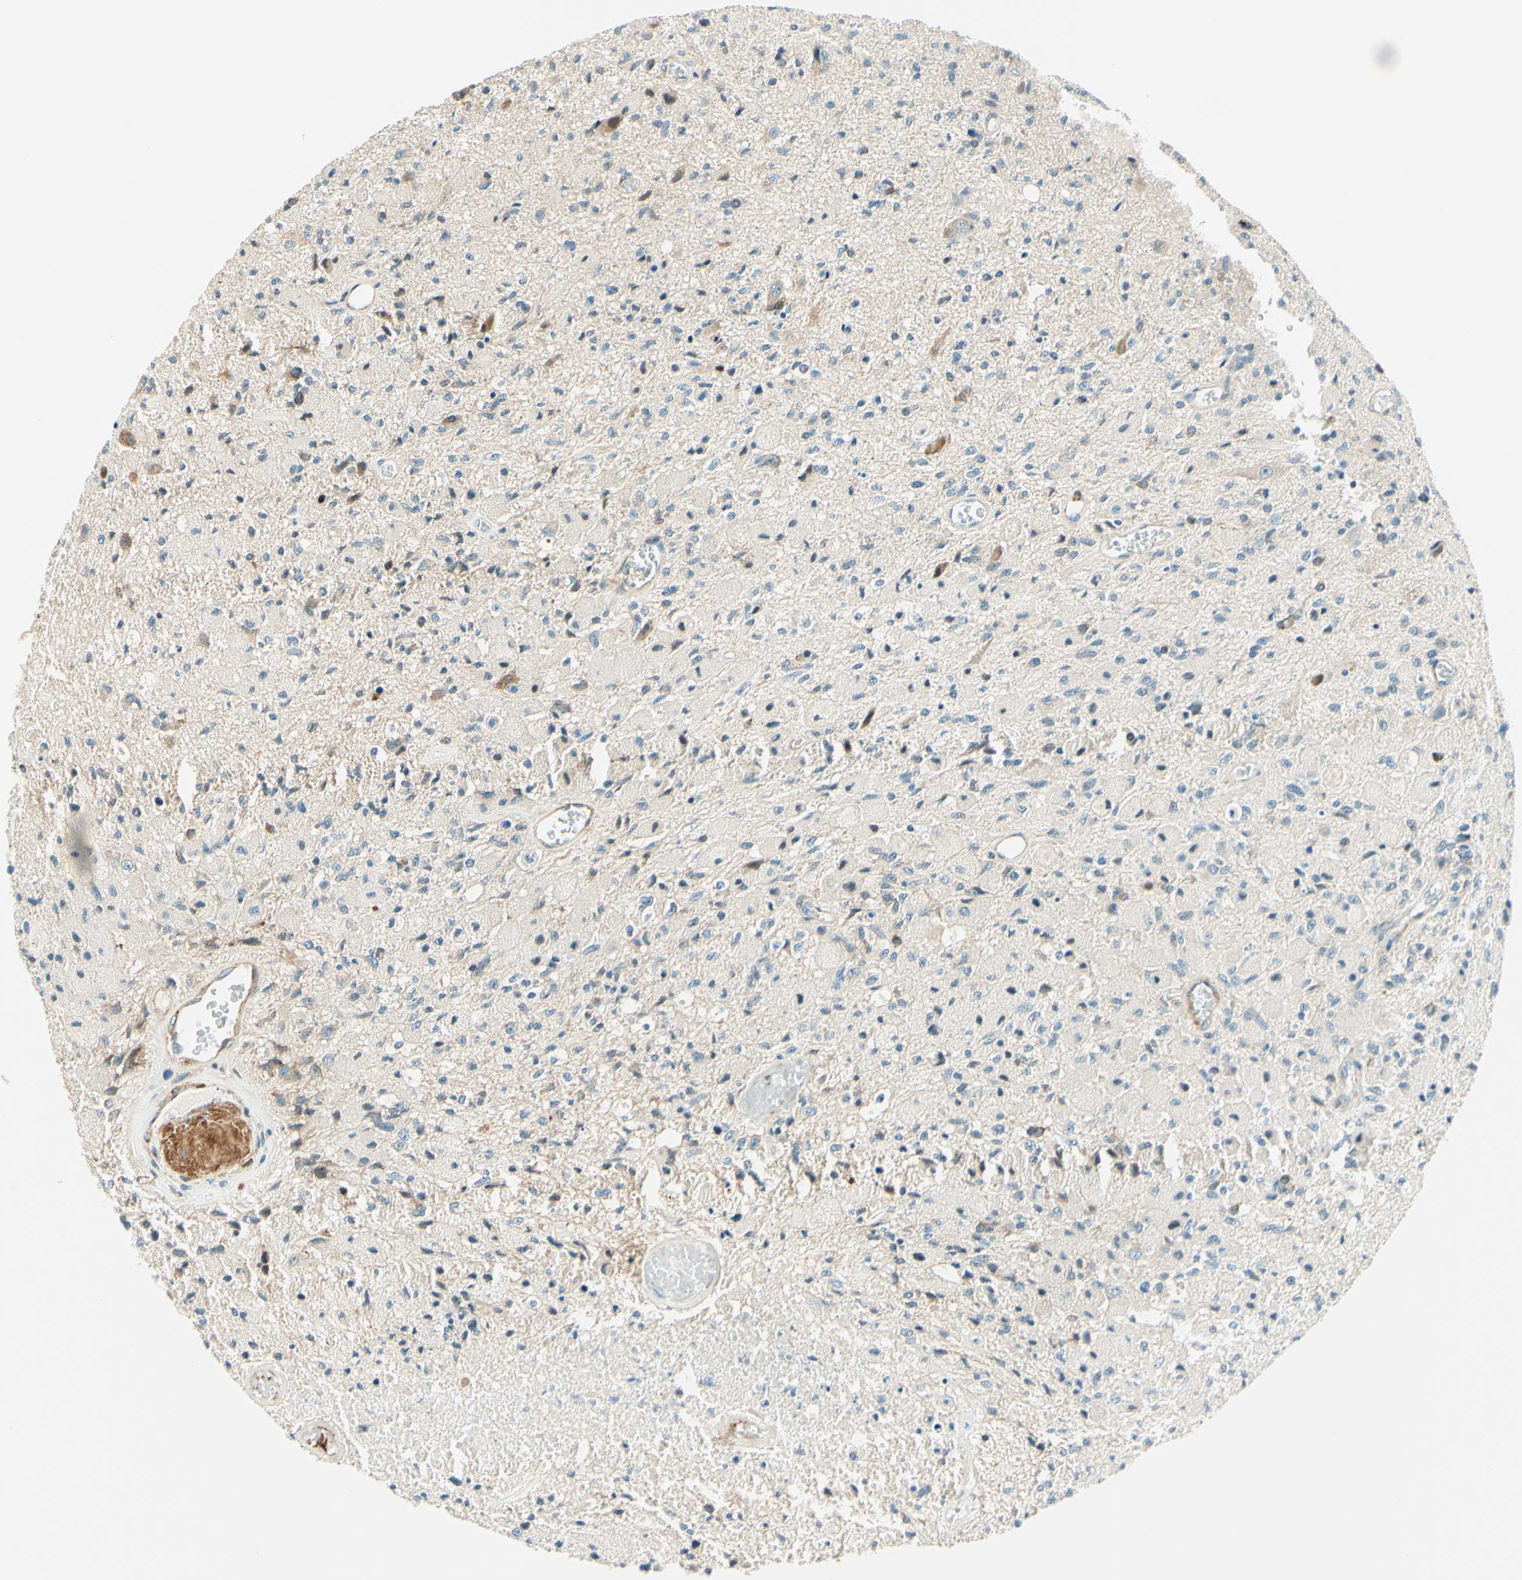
{"staining": {"intensity": "weak", "quantity": "<25%", "location": "cytoplasmic/membranous"}, "tissue": "glioma", "cell_type": "Tumor cells", "image_type": "cancer", "snomed": [{"axis": "morphology", "description": "Normal tissue, NOS"}, {"axis": "morphology", "description": "Glioma, malignant, High grade"}, {"axis": "topography", "description": "Cerebral cortex"}], "caption": "Tumor cells are negative for protein expression in human malignant glioma (high-grade).", "gene": "TAOK2", "patient": {"sex": "male", "age": 77}}